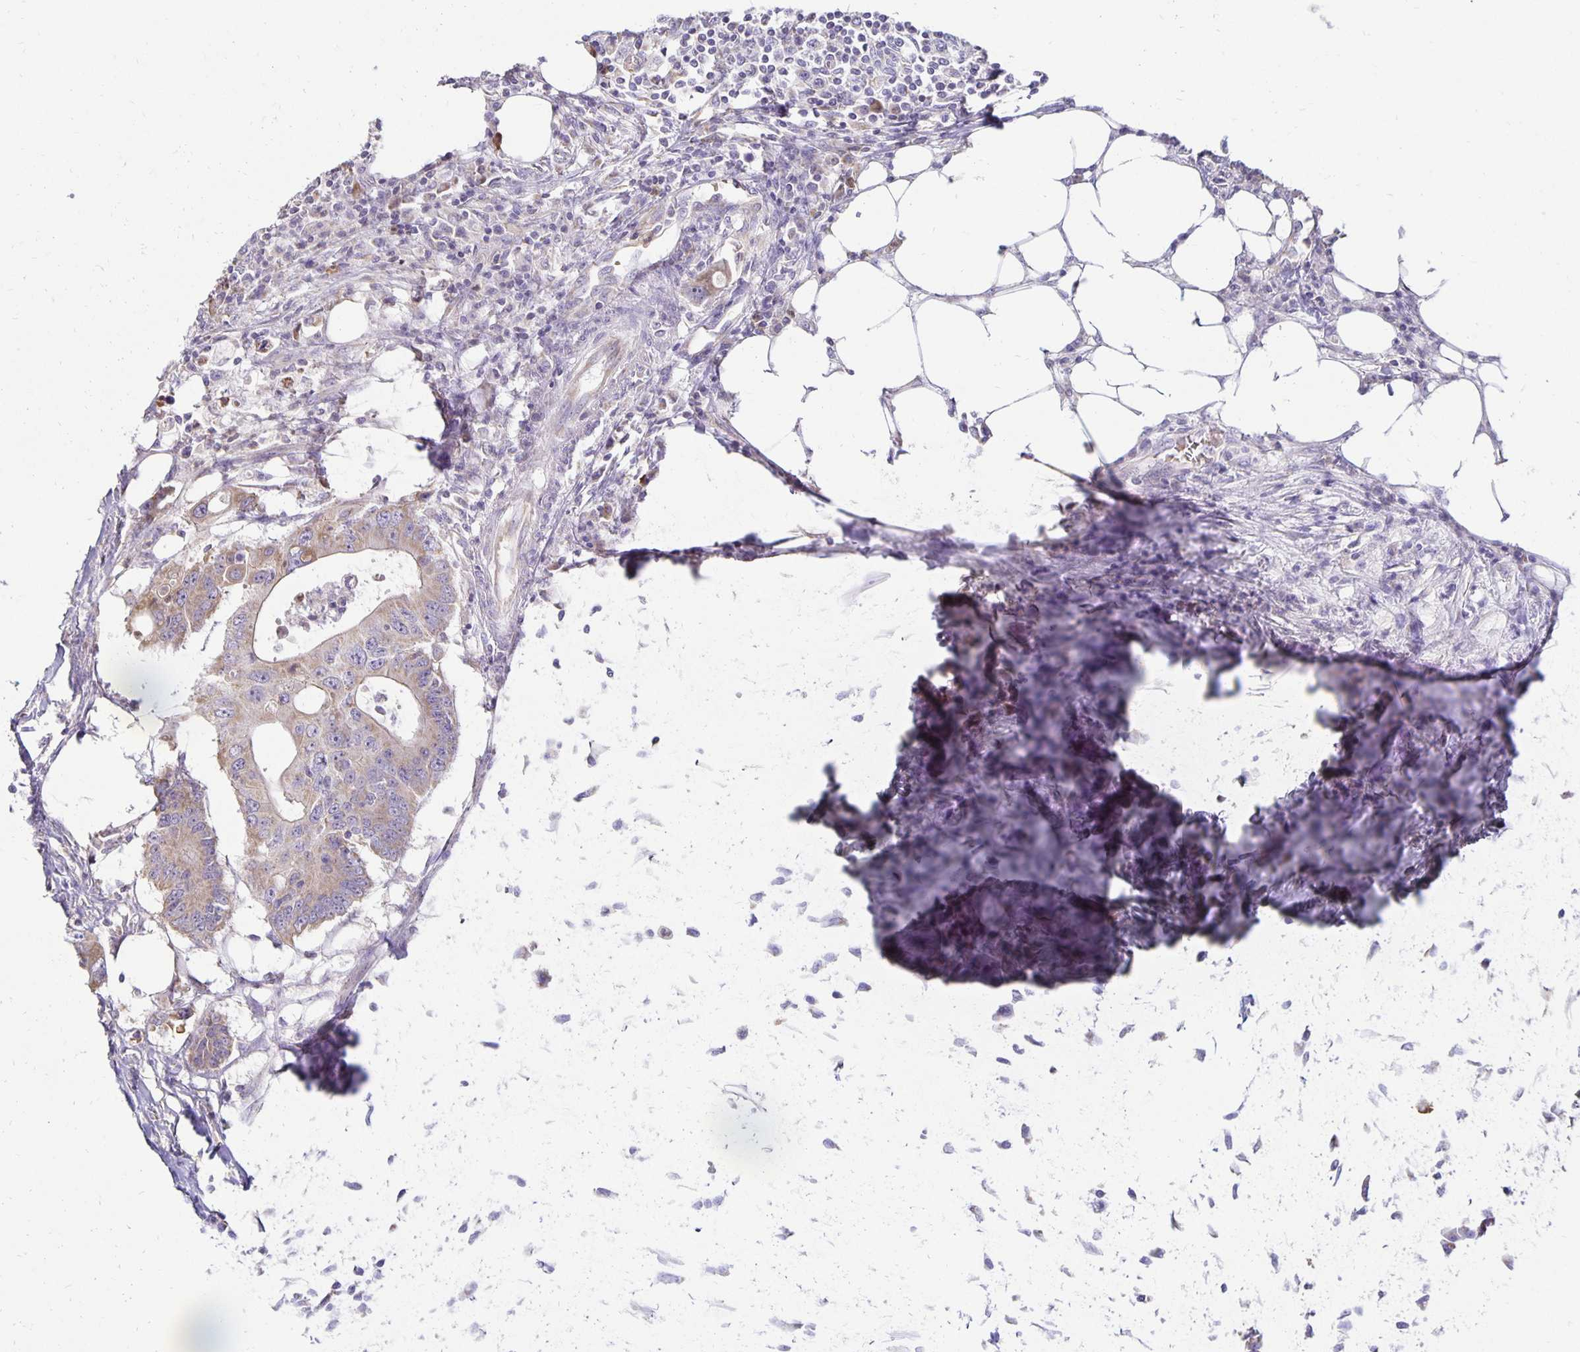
{"staining": {"intensity": "weak", "quantity": "25%-75%", "location": "cytoplasmic/membranous"}, "tissue": "colorectal cancer", "cell_type": "Tumor cells", "image_type": "cancer", "snomed": [{"axis": "morphology", "description": "Adenocarcinoma, NOS"}, {"axis": "topography", "description": "Colon"}], "caption": "Tumor cells display low levels of weak cytoplasmic/membranous staining in approximately 25%-75% of cells in human colorectal cancer. The protein of interest is shown in brown color, while the nuclei are stained blue.", "gene": "FN3K", "patient": {"sex": "male", "age": 71}}